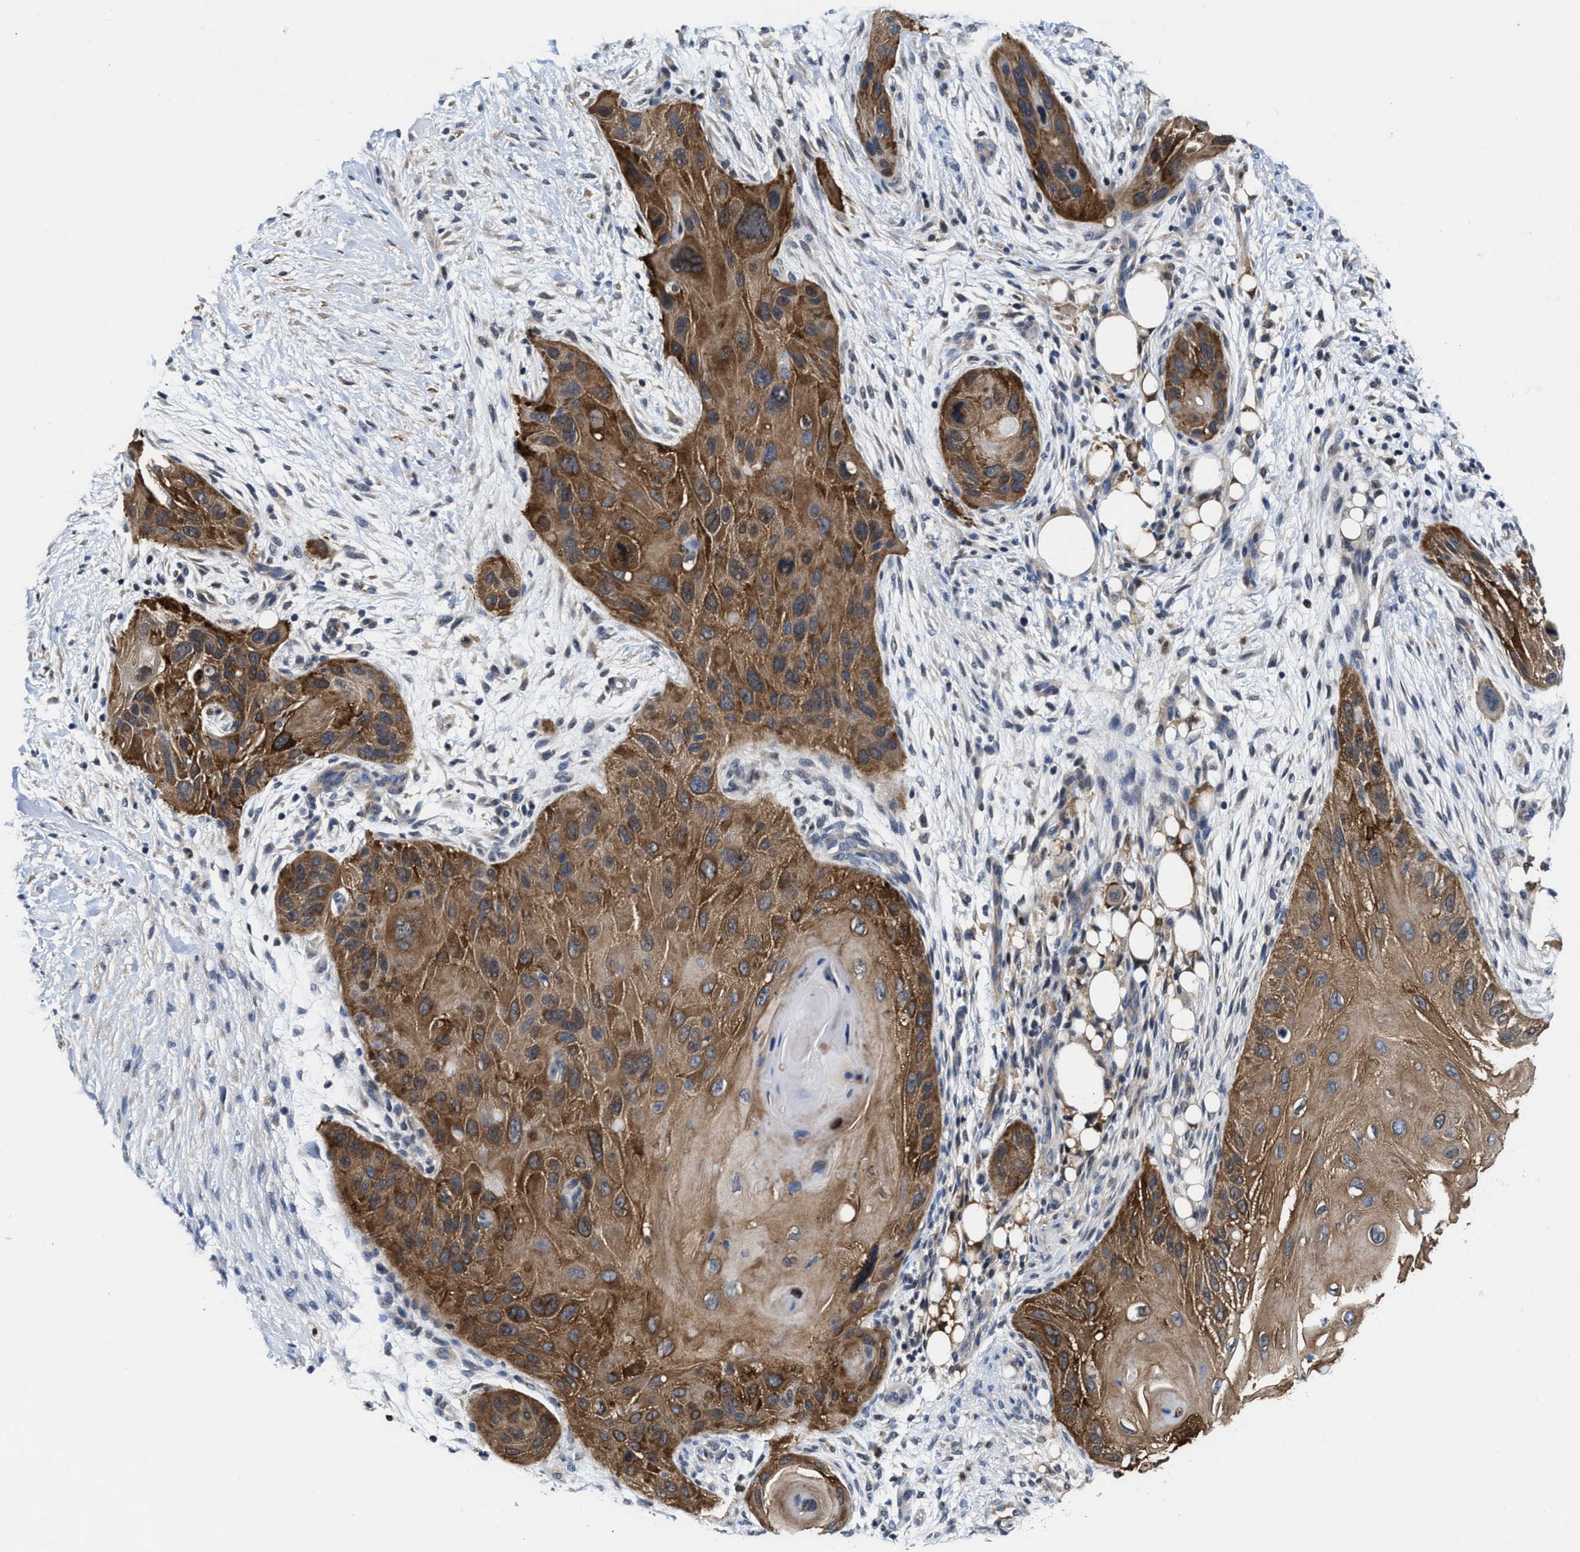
{"staining": {"intensity": "moderate", "quantity": ">75%", "location": "cytoplasmic/membranous"}, "tissue": "skin cancer", "cell_type": "Tumor cells", "image_type": "cancer", "snomed": [{"axis": "morphology", "description": "Squamous cell carcinoma, NOS"}, {"axis": "topography", "description": "Skin"}], "caption": "Immunohistochemistry photomicrograph of skin cancer (squamous cell carcinoma) stained for a protein (brown), which exhibits medium levels of moderate cytoplasmic/membranous positivity in approximately >75% of tumor cells.", "gene": "KIF12", "patient": {"sex": "female", "age": 77}}